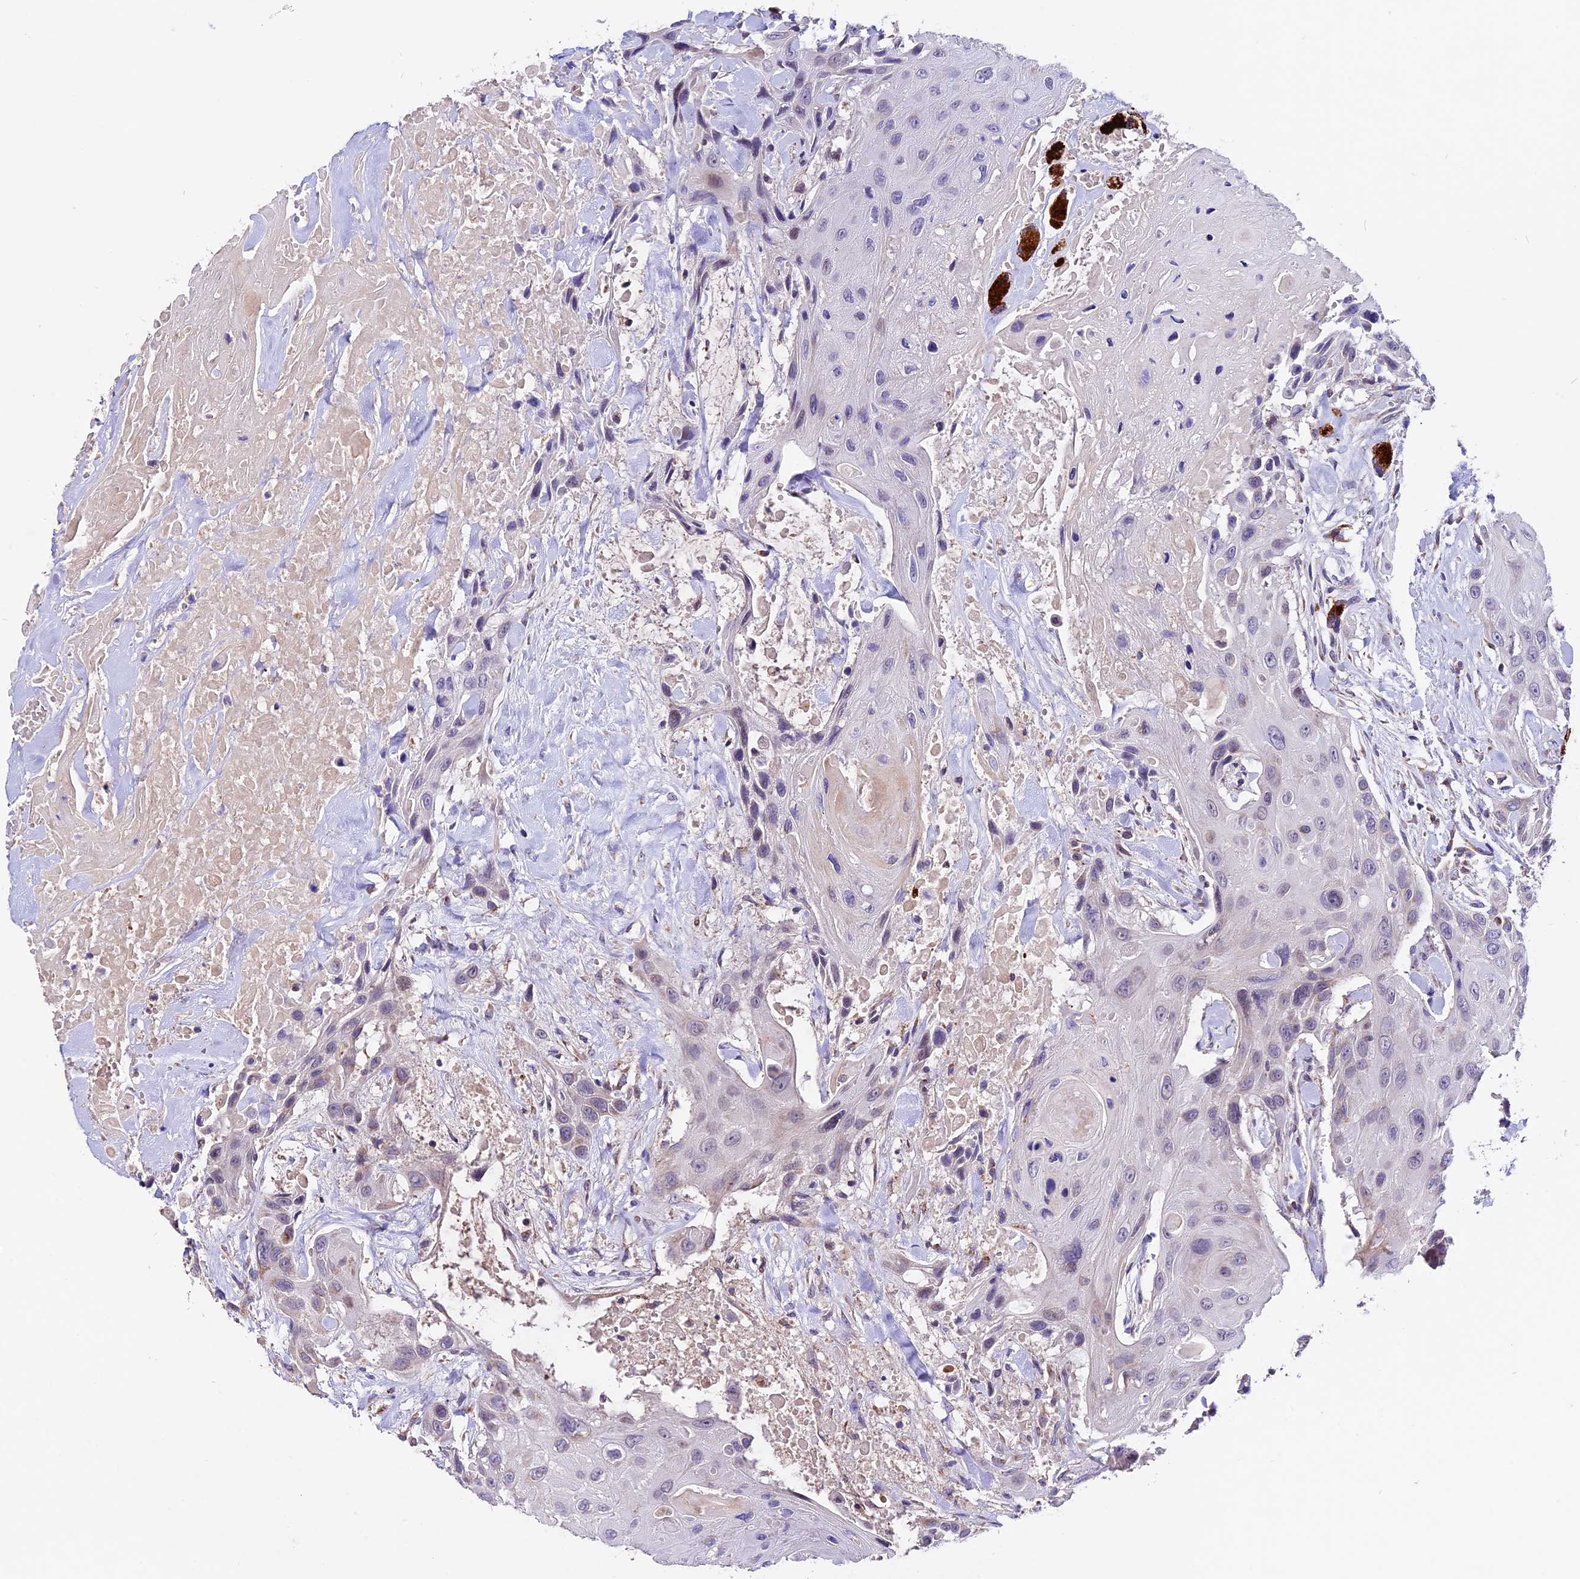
{"staining": {"intensity": "negative", "quantity": "none", "location": "none"}, "tissue": "head and neck cancer", "cell_type": "Tumor cells", "image_type": "cancer", "snomed": [{"axis": "morphology", "description": "Squamous cell carcinoma, NOS"}, {"axis": "topography", "description": "Head-Neck"}], "caption": "Tumor cells are negative for protein expression in human head and neck cancer. (DAB IHC visualized using brightfield microscopy, high magnification).", "gene": "DDX28", "patient": {"sex": "male", "age": 81}}